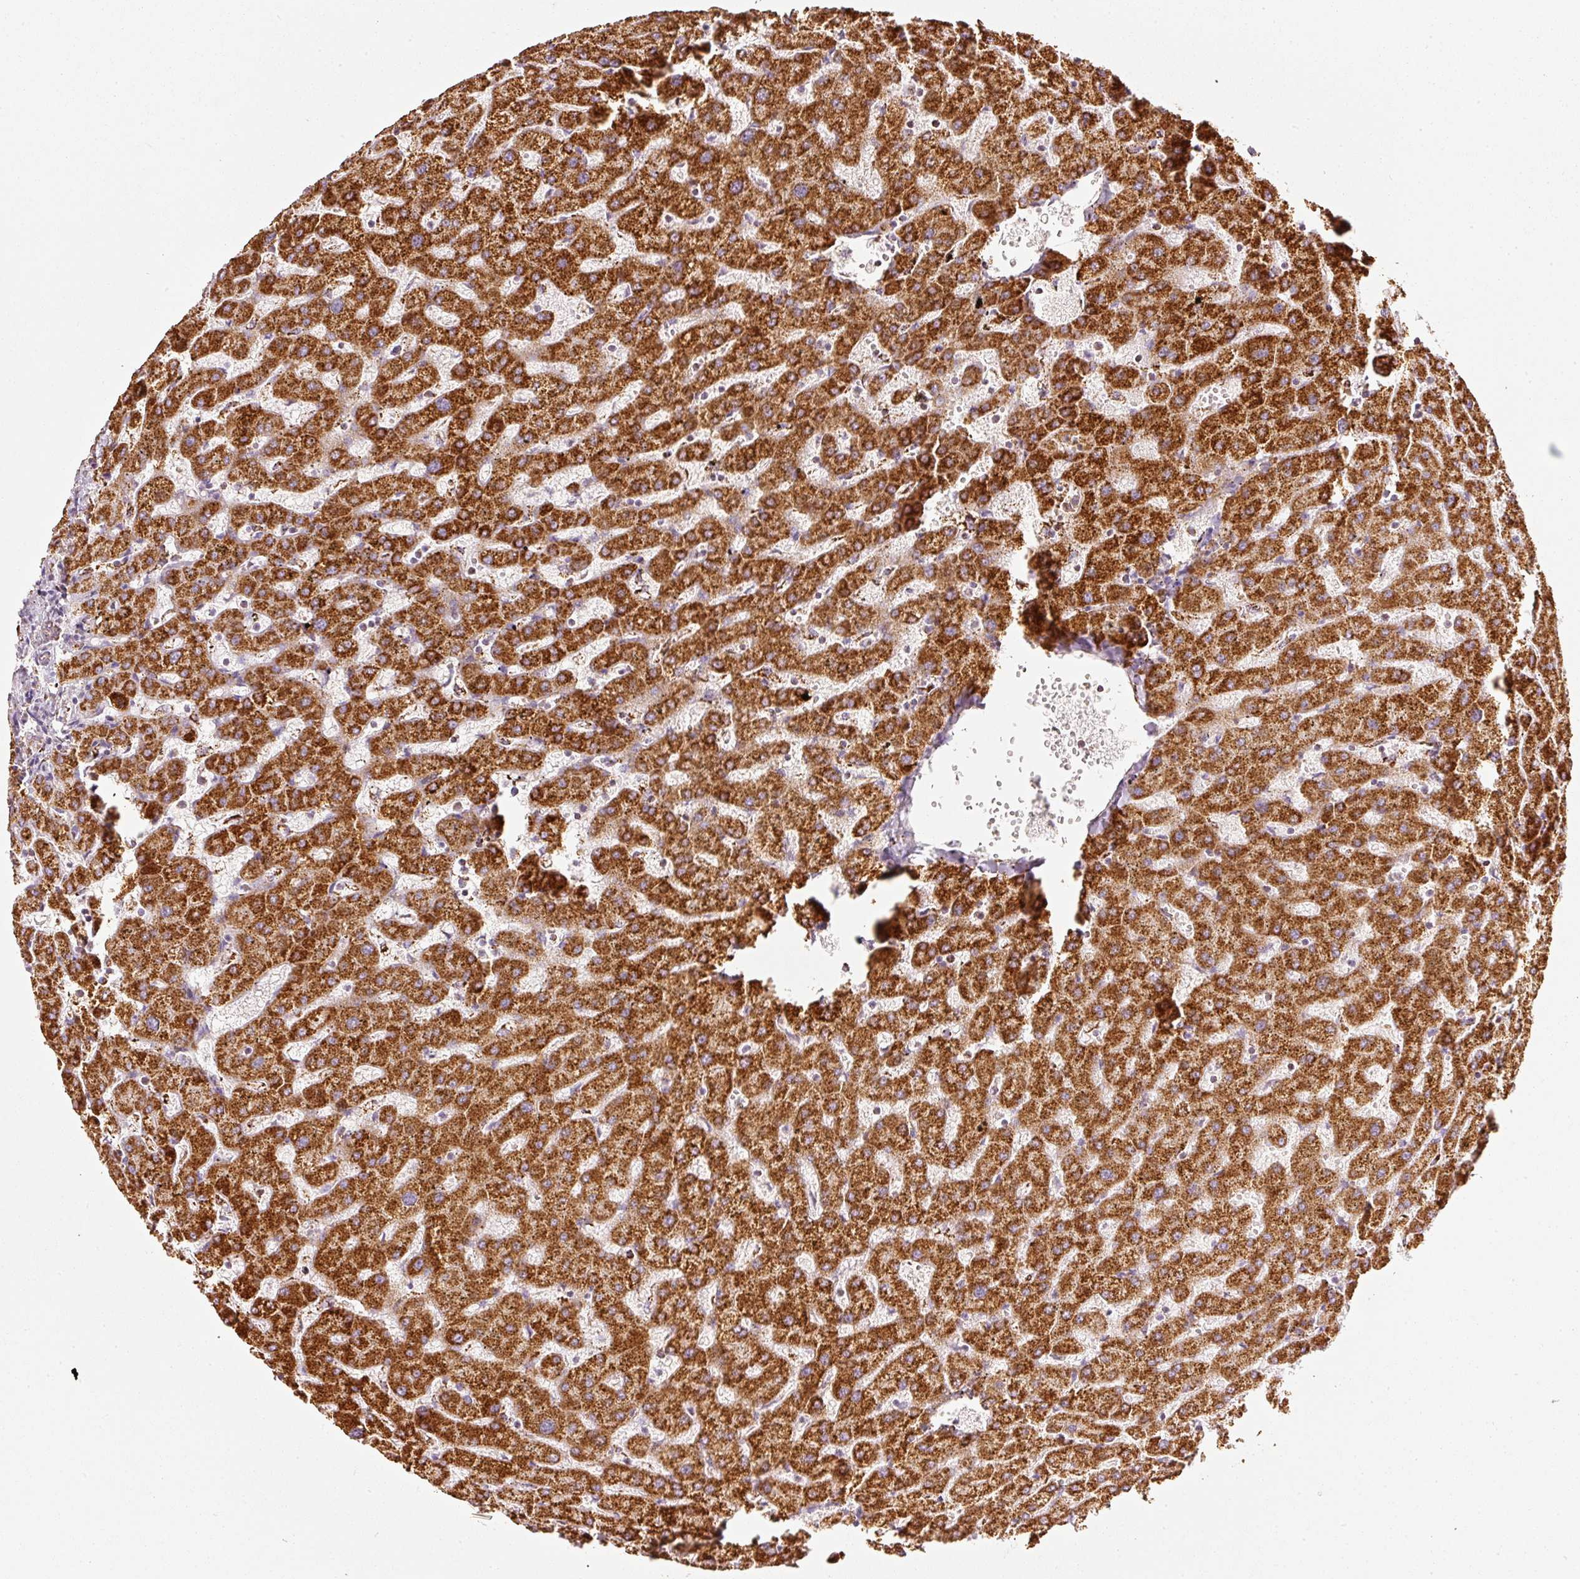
{"staining": {"intensity": "moderate", "quantity": ">75%", "location": "cytoplasmic/membranous"}, "tissue": "liver", "cell_type": "Cholangiocytes", "image_type": "normal", "snomed": [{"axis": "morphology", "description": "Normal tissue, NOS"}, {"axis": "topography", "description": "Liver"}], "caption": "Human liver stained for a protein (brown) shows moderate cytoplasmic/membranous positive expression in approximately >75% of cholangiocytes.", "gene": "UQCRC1", "patient": {"sex": "female", "age": 63}}